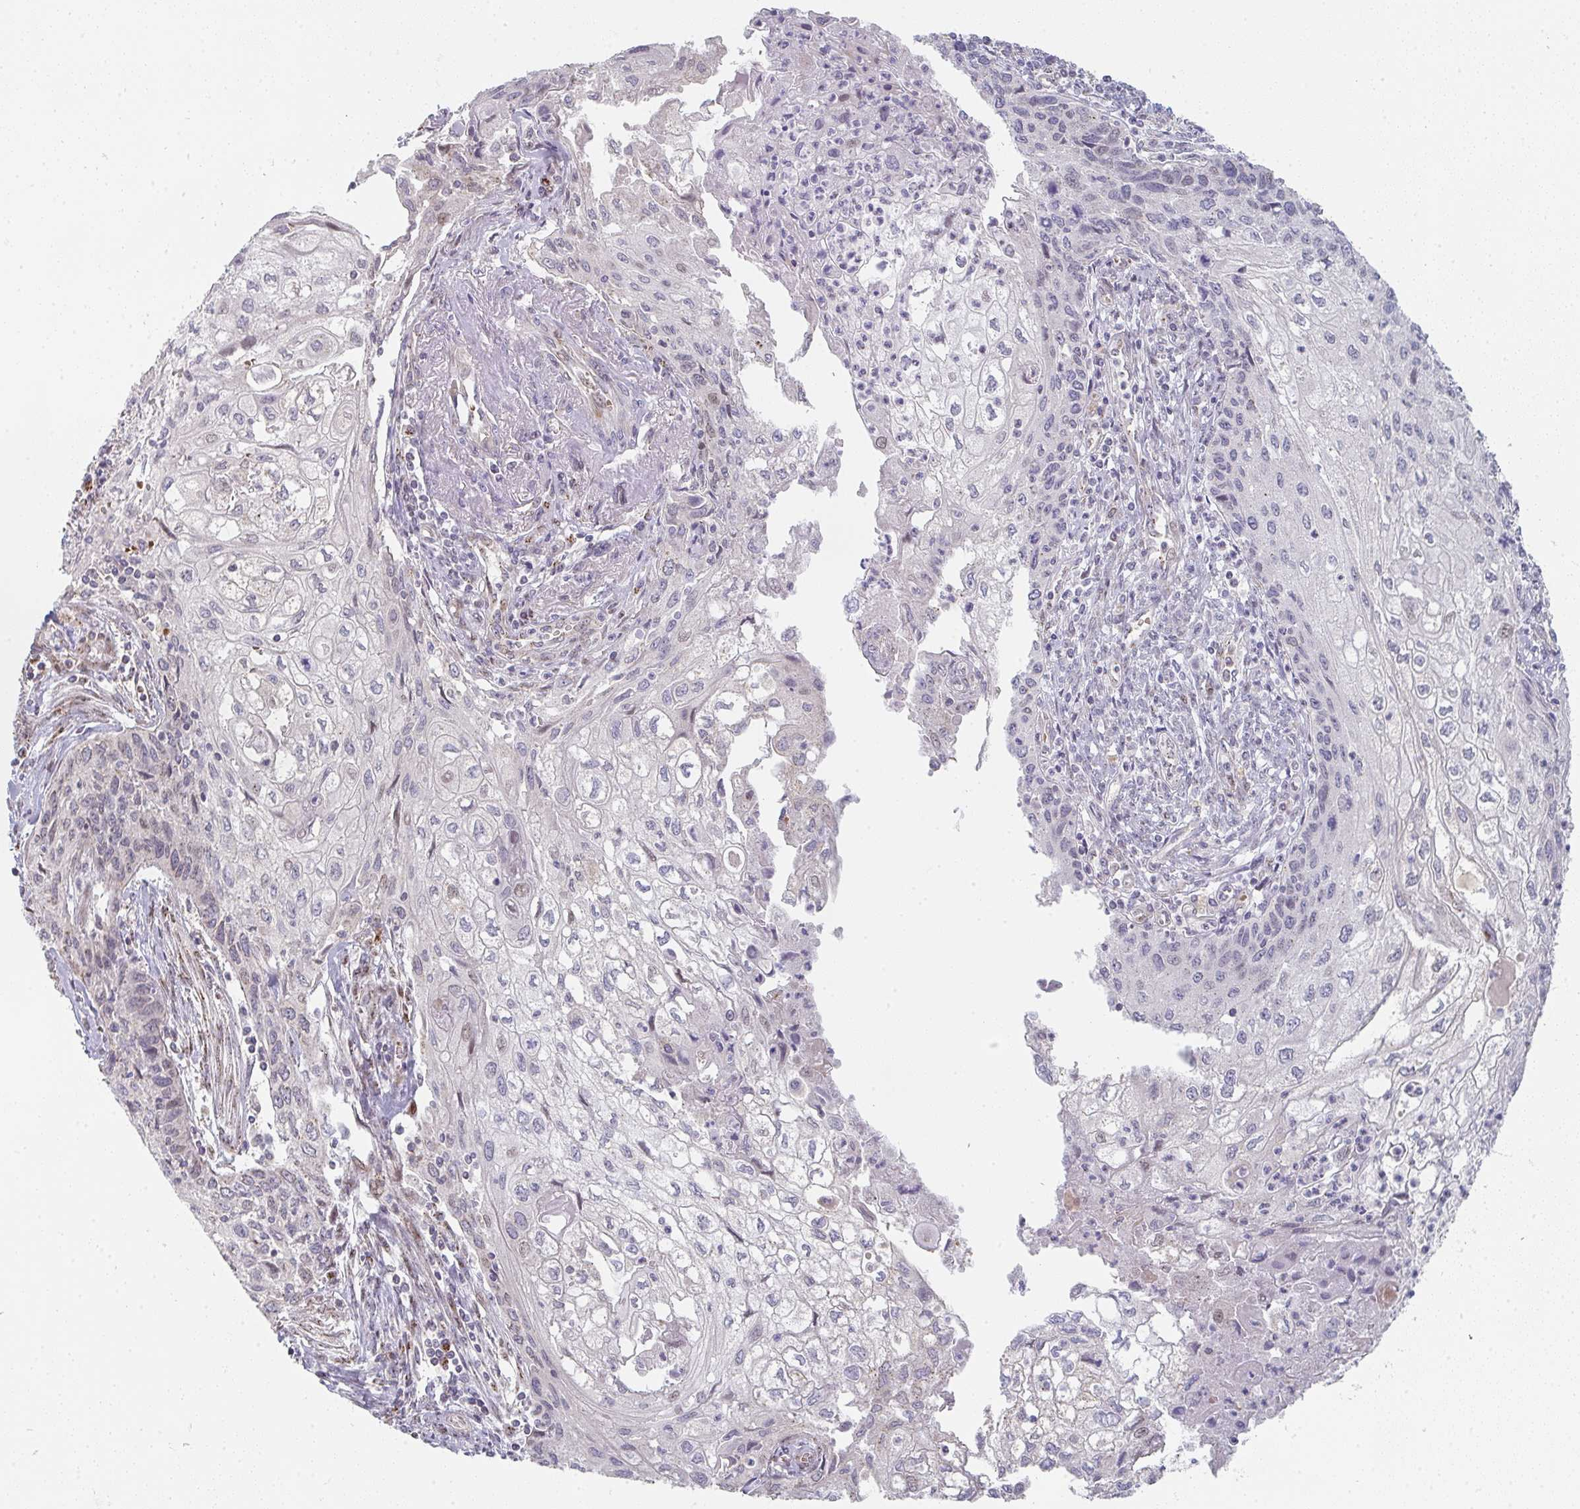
{"staining": {"intensity": "weak", "quantity": "<25%", "location": "nuclear"}, "tissue": "cervical cancer", "cell_type": "Tumor cells", "image_type": "cancer", "snomed": [{"axis": "morphology", "description": "Squamous cell carcinoma, NOS"}, {"axis": "topography", "description": "Cervix"}], "caption": "DAB (3,3'-diaminobenzidine) immunohistochemical staining of cervical cancer demonstrates no significant expression in tumor cells.", "gene": "ZNF526", "patient": {"sex": "female", "age": 67}}